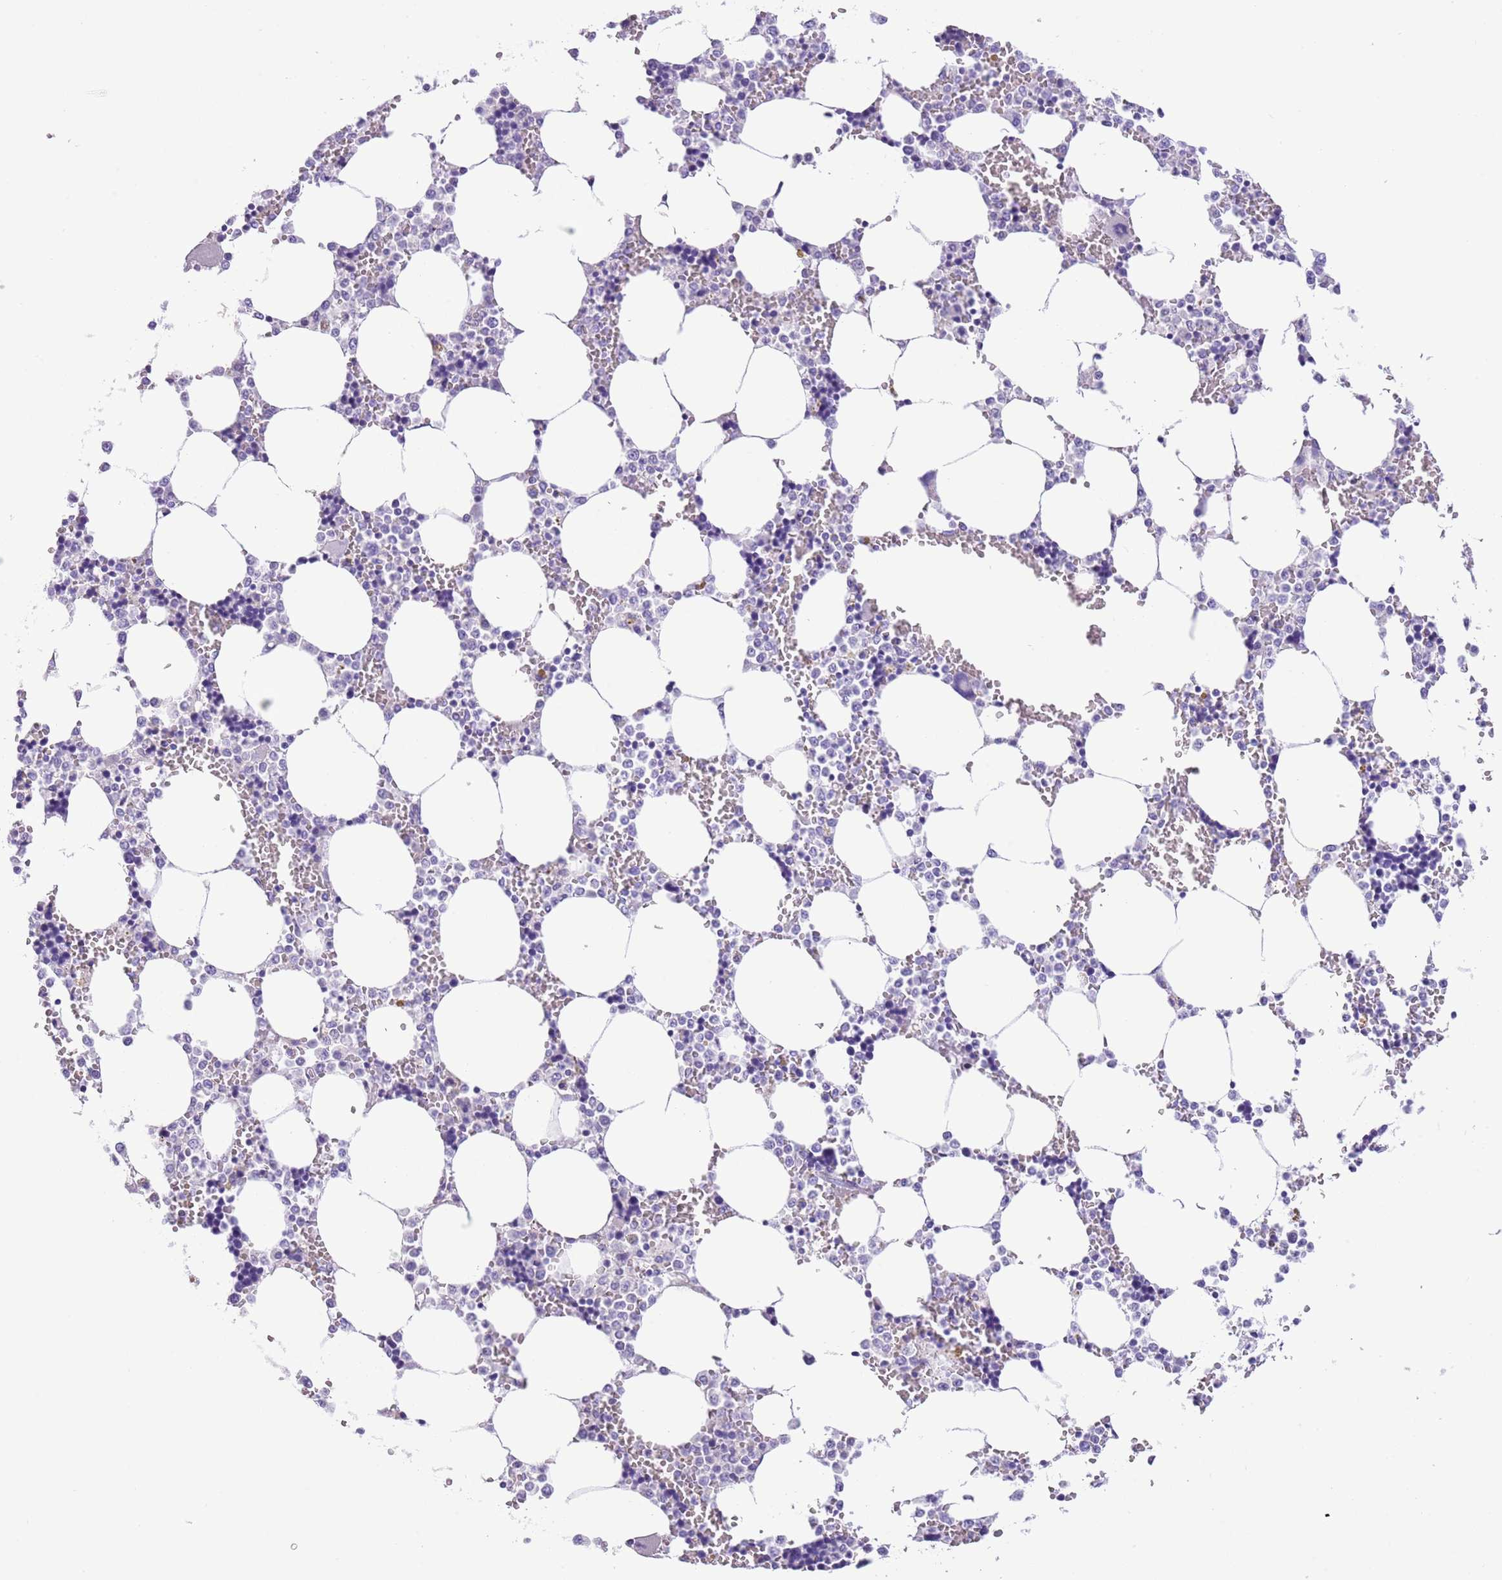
{"staining": {"intensity": "negative", "quantity": "none", "location": "none"}, "tissue": "bone marrow", "cell_type": "Hematopoietic cells", "image_type": "normal", "snomed": [{"axis": "morphology", "description": "Normal tissue, NOS"}, {"axis": "topography", "description": "Bone marrow"}], "caption": "The histopathology image shows no significant staining in hematopoietic cells of bone marrow.", "gene": "TBC1D10B", "patient": {"sex": "male", "age": 64}}